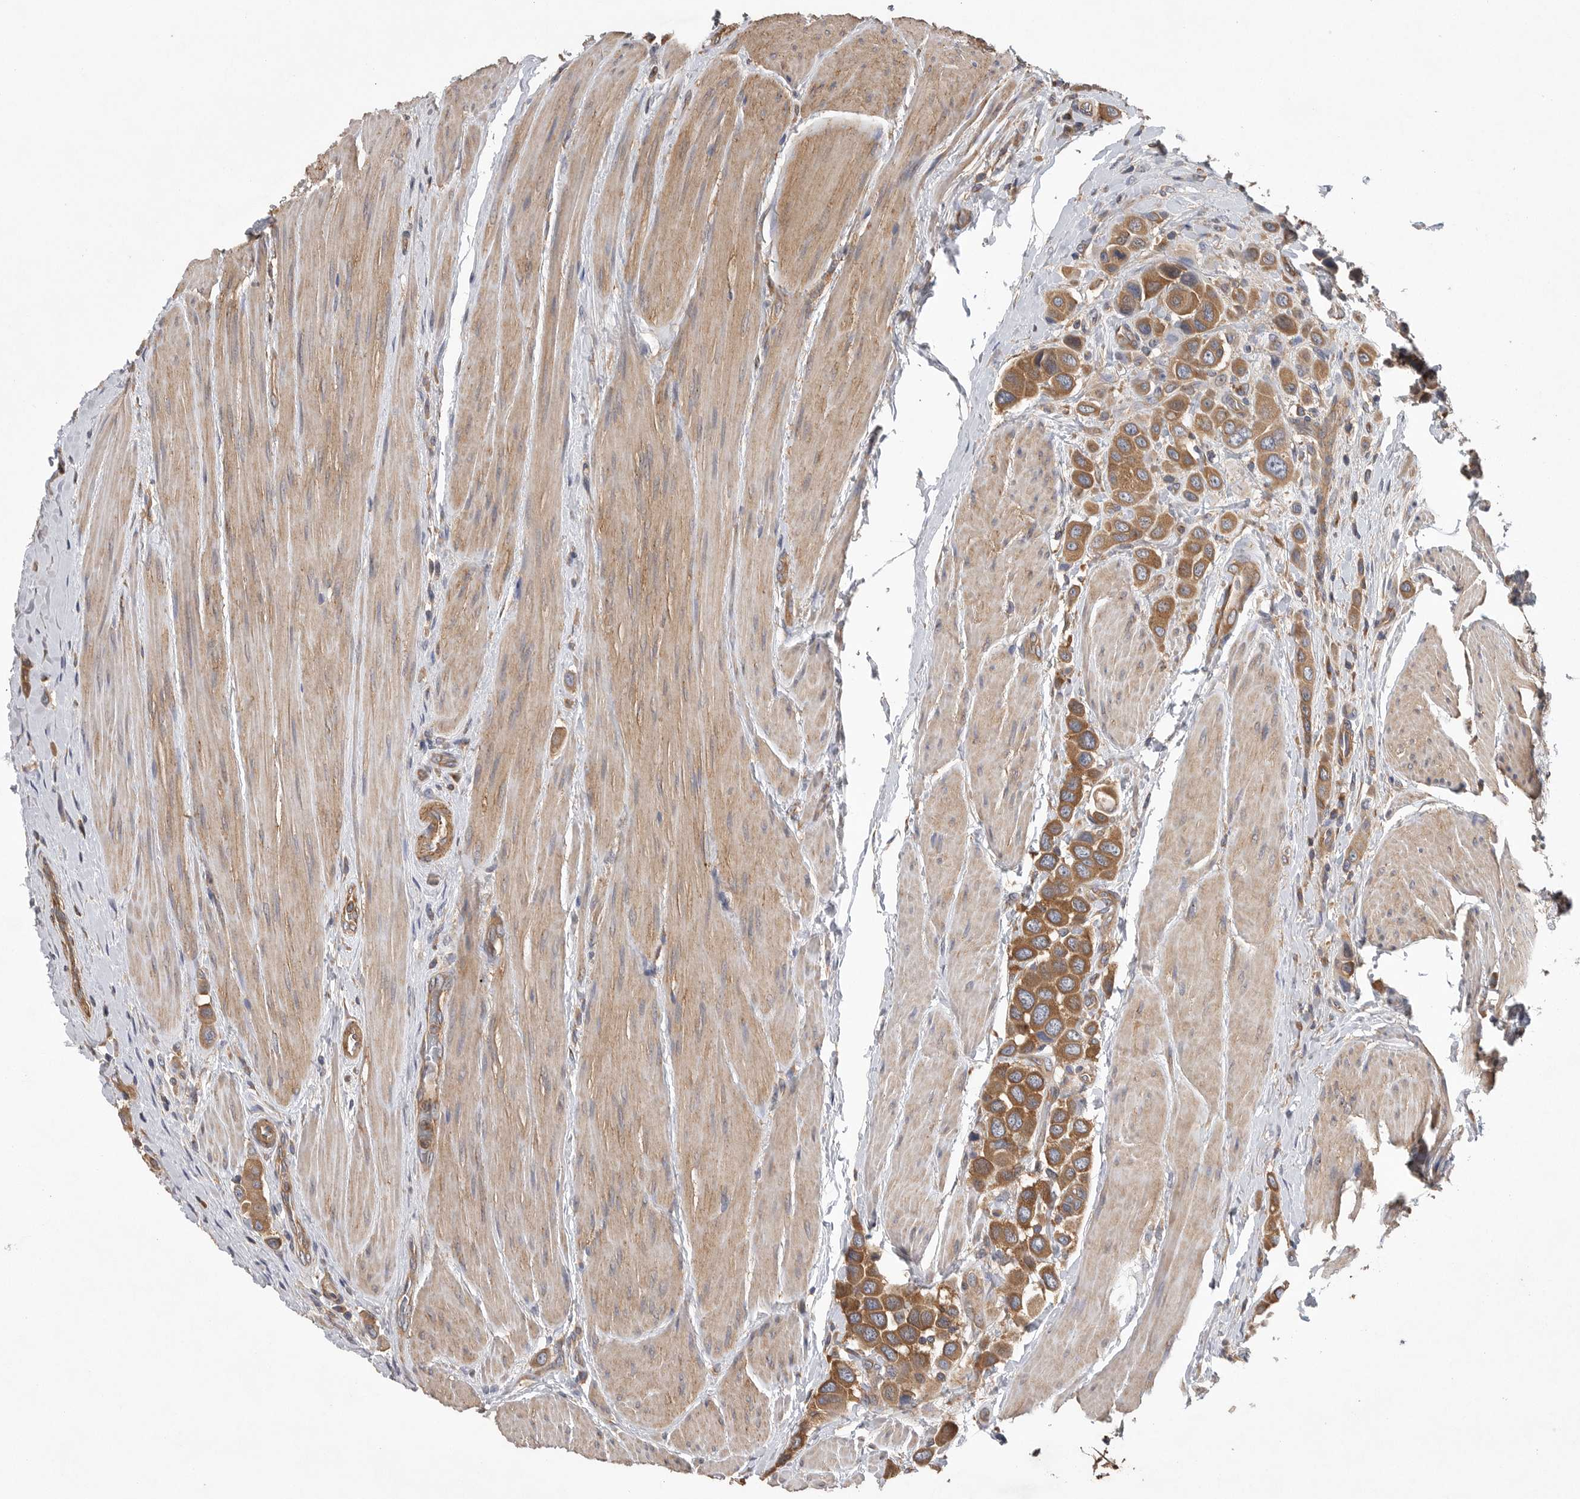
{"staining": {"intensity": "moderate", "quantity": ">75%", "location": "cytoplasmic/membranous"}, "tissue": "urothelial cancer", "cell_type": "Tumor cells", "image_type": "cancer", "snomed": [{"axis": "morphology", "description": "Urothelial carcinoma, High grade"}, {"axis": "topography", "description": "Urinary bladder"}], "caption": "Human urothelial carcinoma (high-grade) stained for a protein (brown) reveals moderate cytoplasmic/membranous positive expression in about >75% of tumor cells.", "gene": "OXR1", "patient": {"sex": "male", "age": 50}}